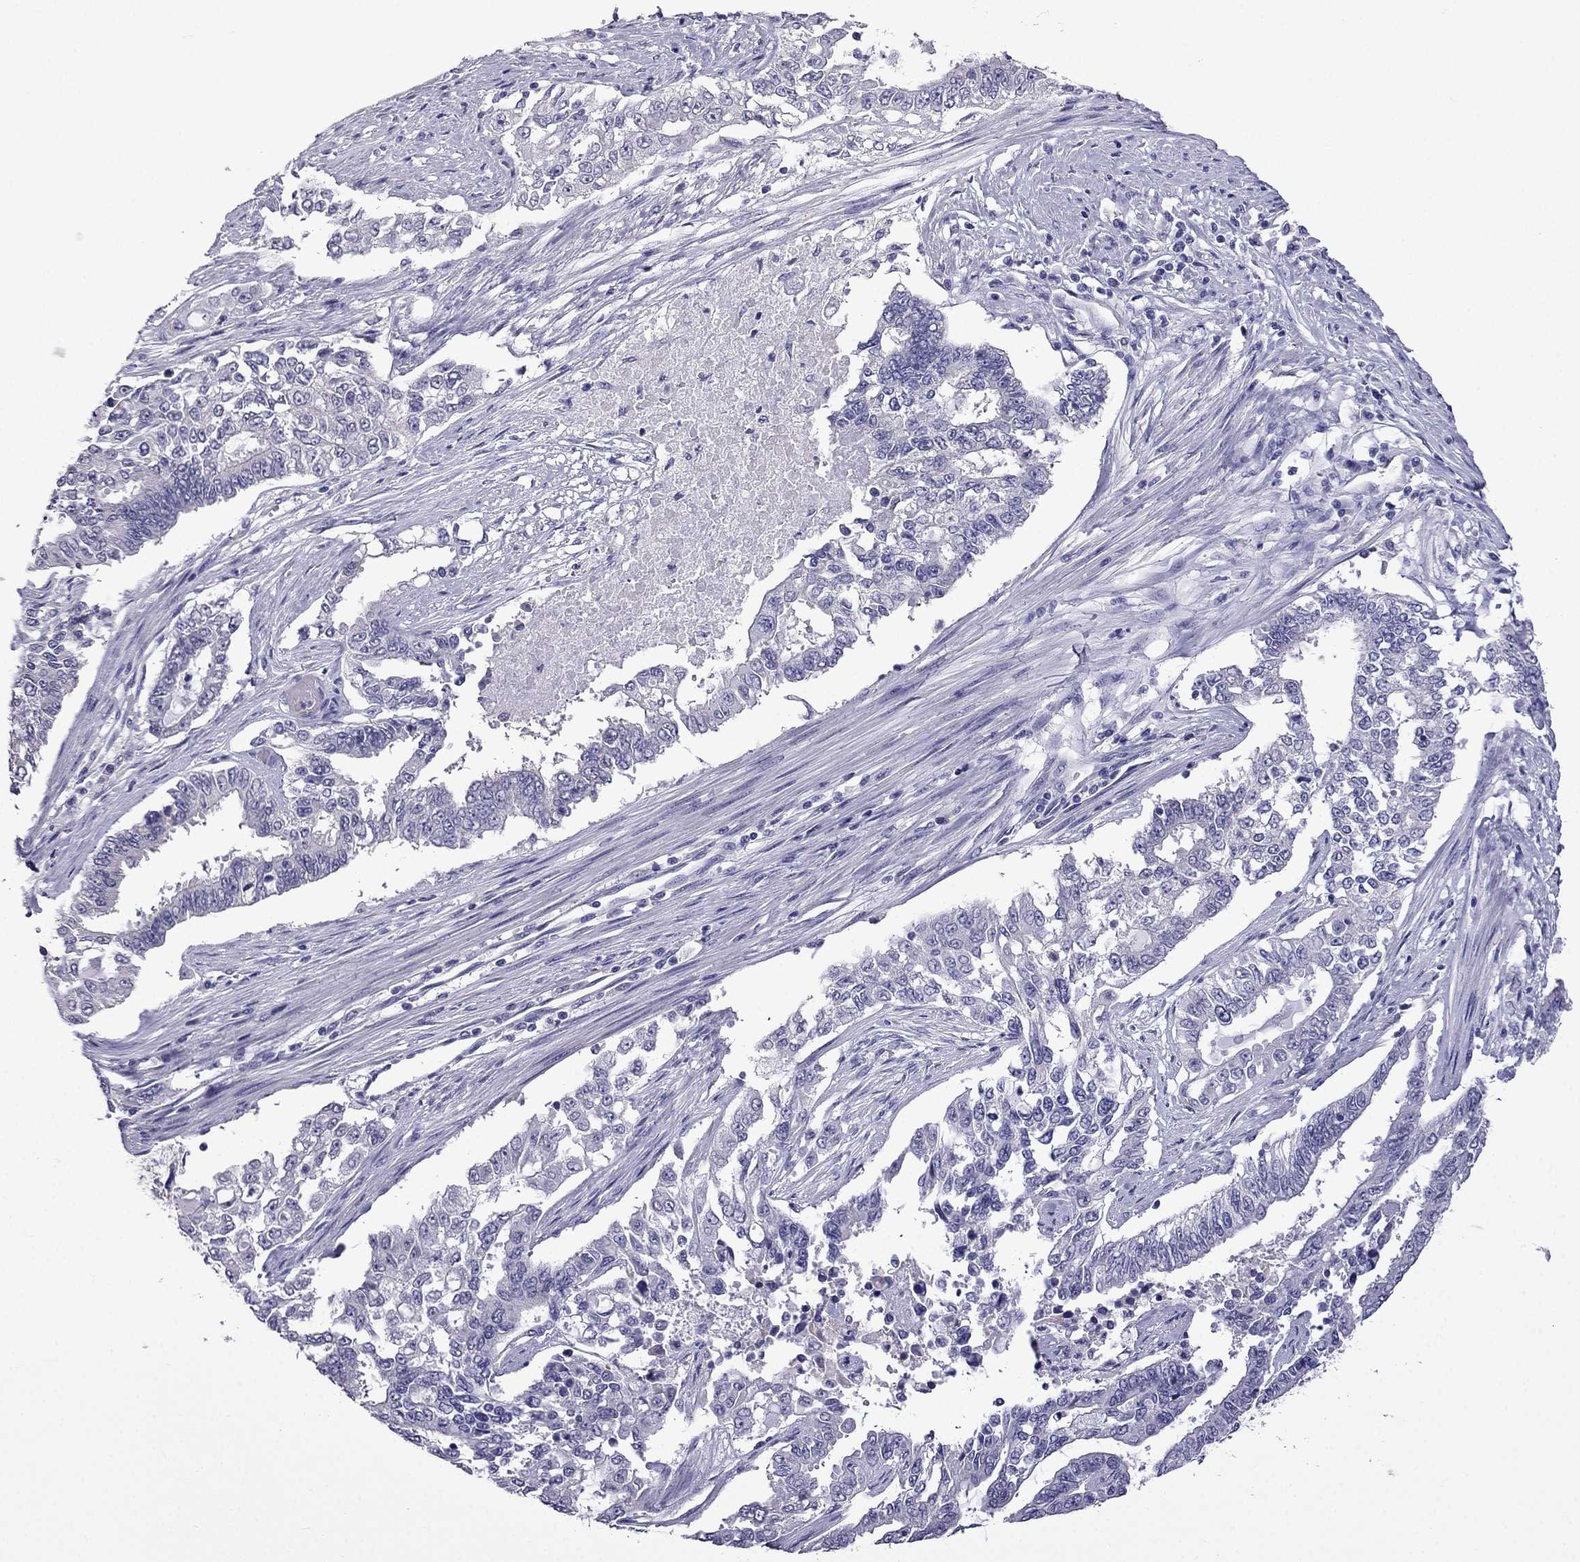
{"staining": {"intensity": "negative", "quantity": "none", "location": "none"}, "tissue": "endometrial cancer", "cell_type": "Tumor cells", "image_type": "cancer", "snomed": [{"axis": "morphology", "description": "Adenocarcinoma, NOS"}, {"axis": "topography", "description": "Uterus"}], "caption": "Protein analysis of endometrial cancer reveals no significant positivity in tumor cells.", "gene": "SCNN1D", "patient": {"sex": "female", "age": 59}}